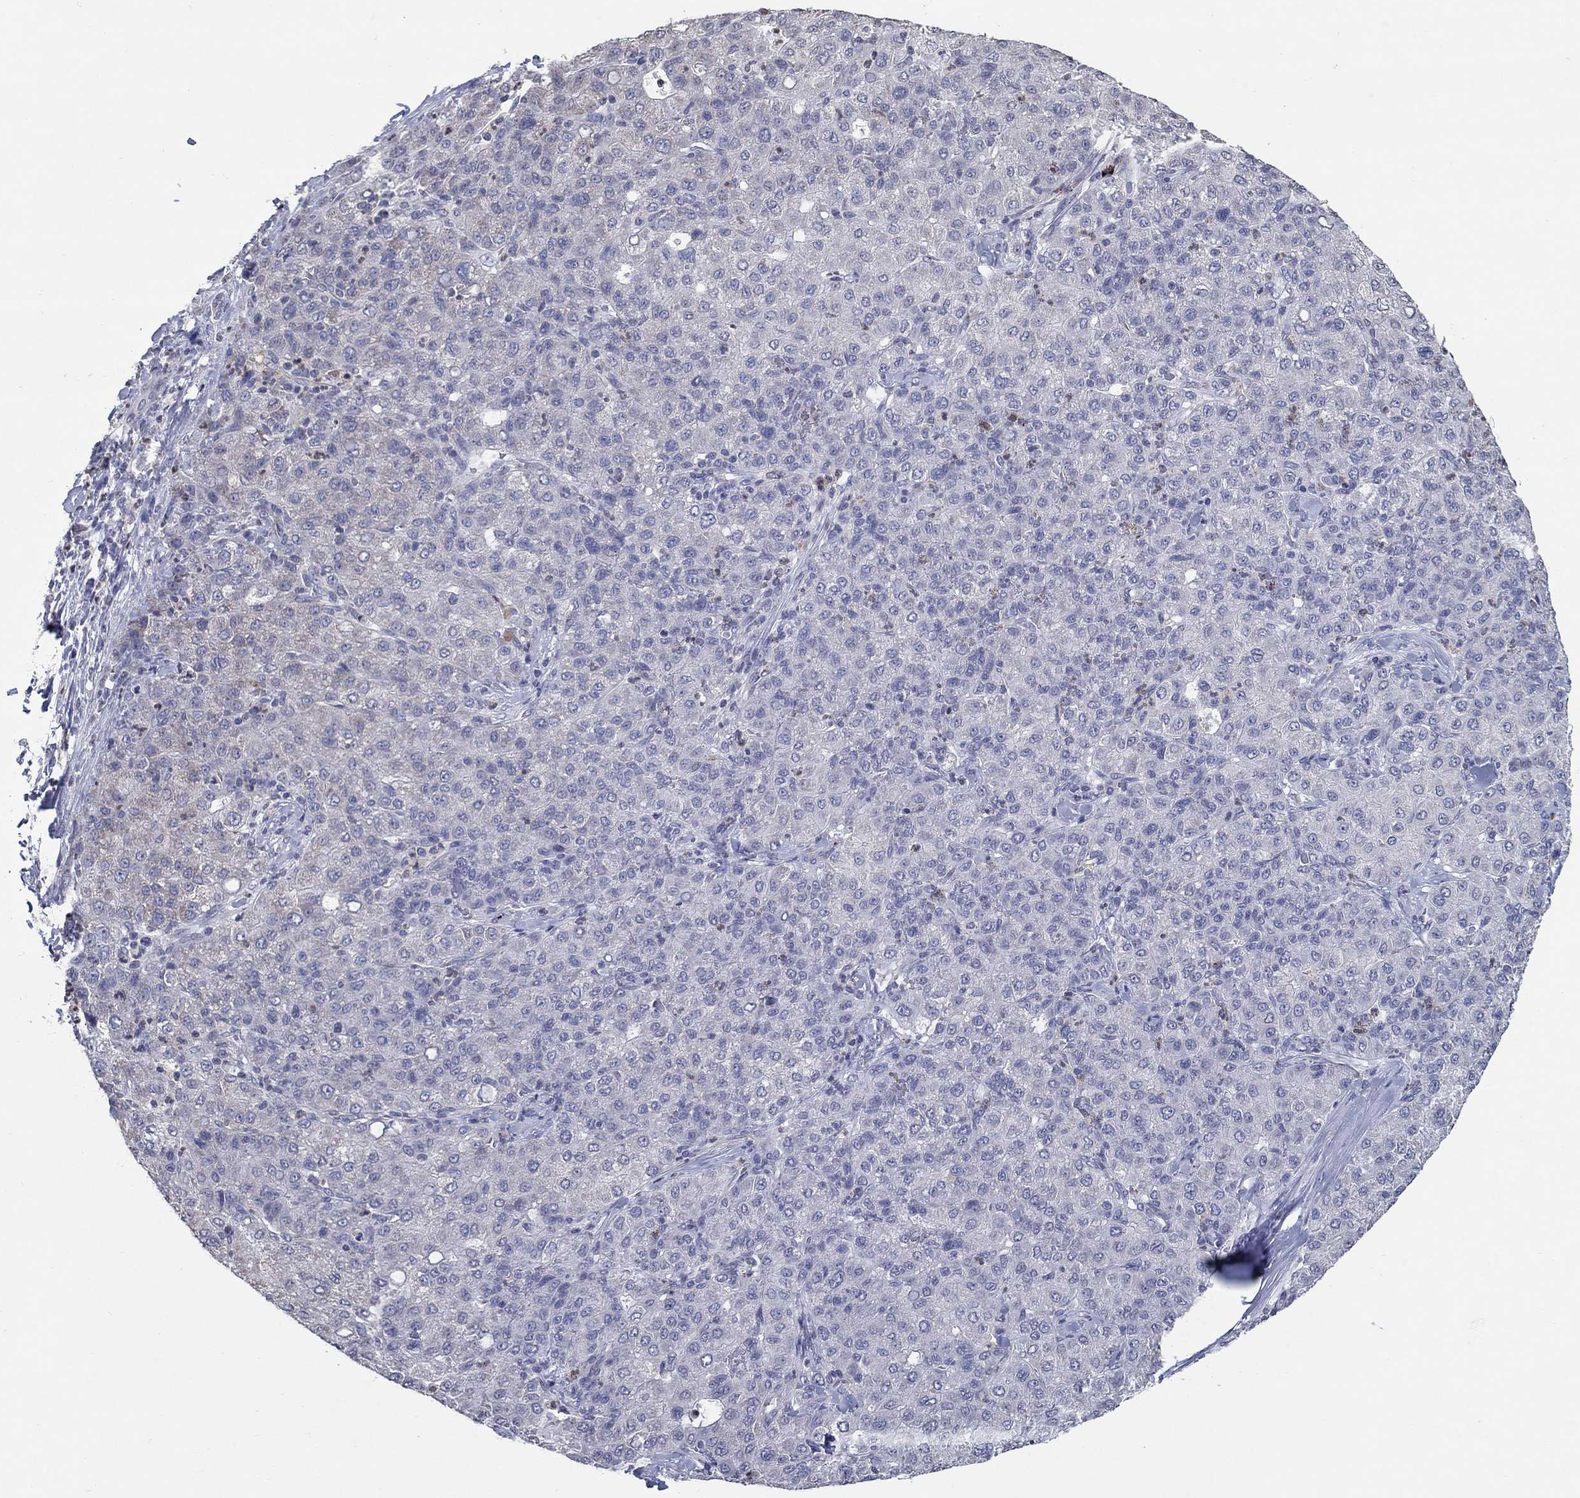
{"staining": {"intensity": "negative", "quantity": "none", "location": "none"}, "tissue": "liver cancer", "cell_type": "Tumor cells", "image_type": "cancer", "snomed": [{"axis": "morphology", "description": "Carcinoma, Hepatocellular, NOS"}, {"axis": "topography", "description": "Liver"}], "caption": "An immunohistochemistry image of hepatocellular carcinoma (liver) is shown. There is no staining in tumor cells of hepatocellular carcinoma (liver).", "gene": "TINAG", "patient": {"sex": "male", "age": 65}}